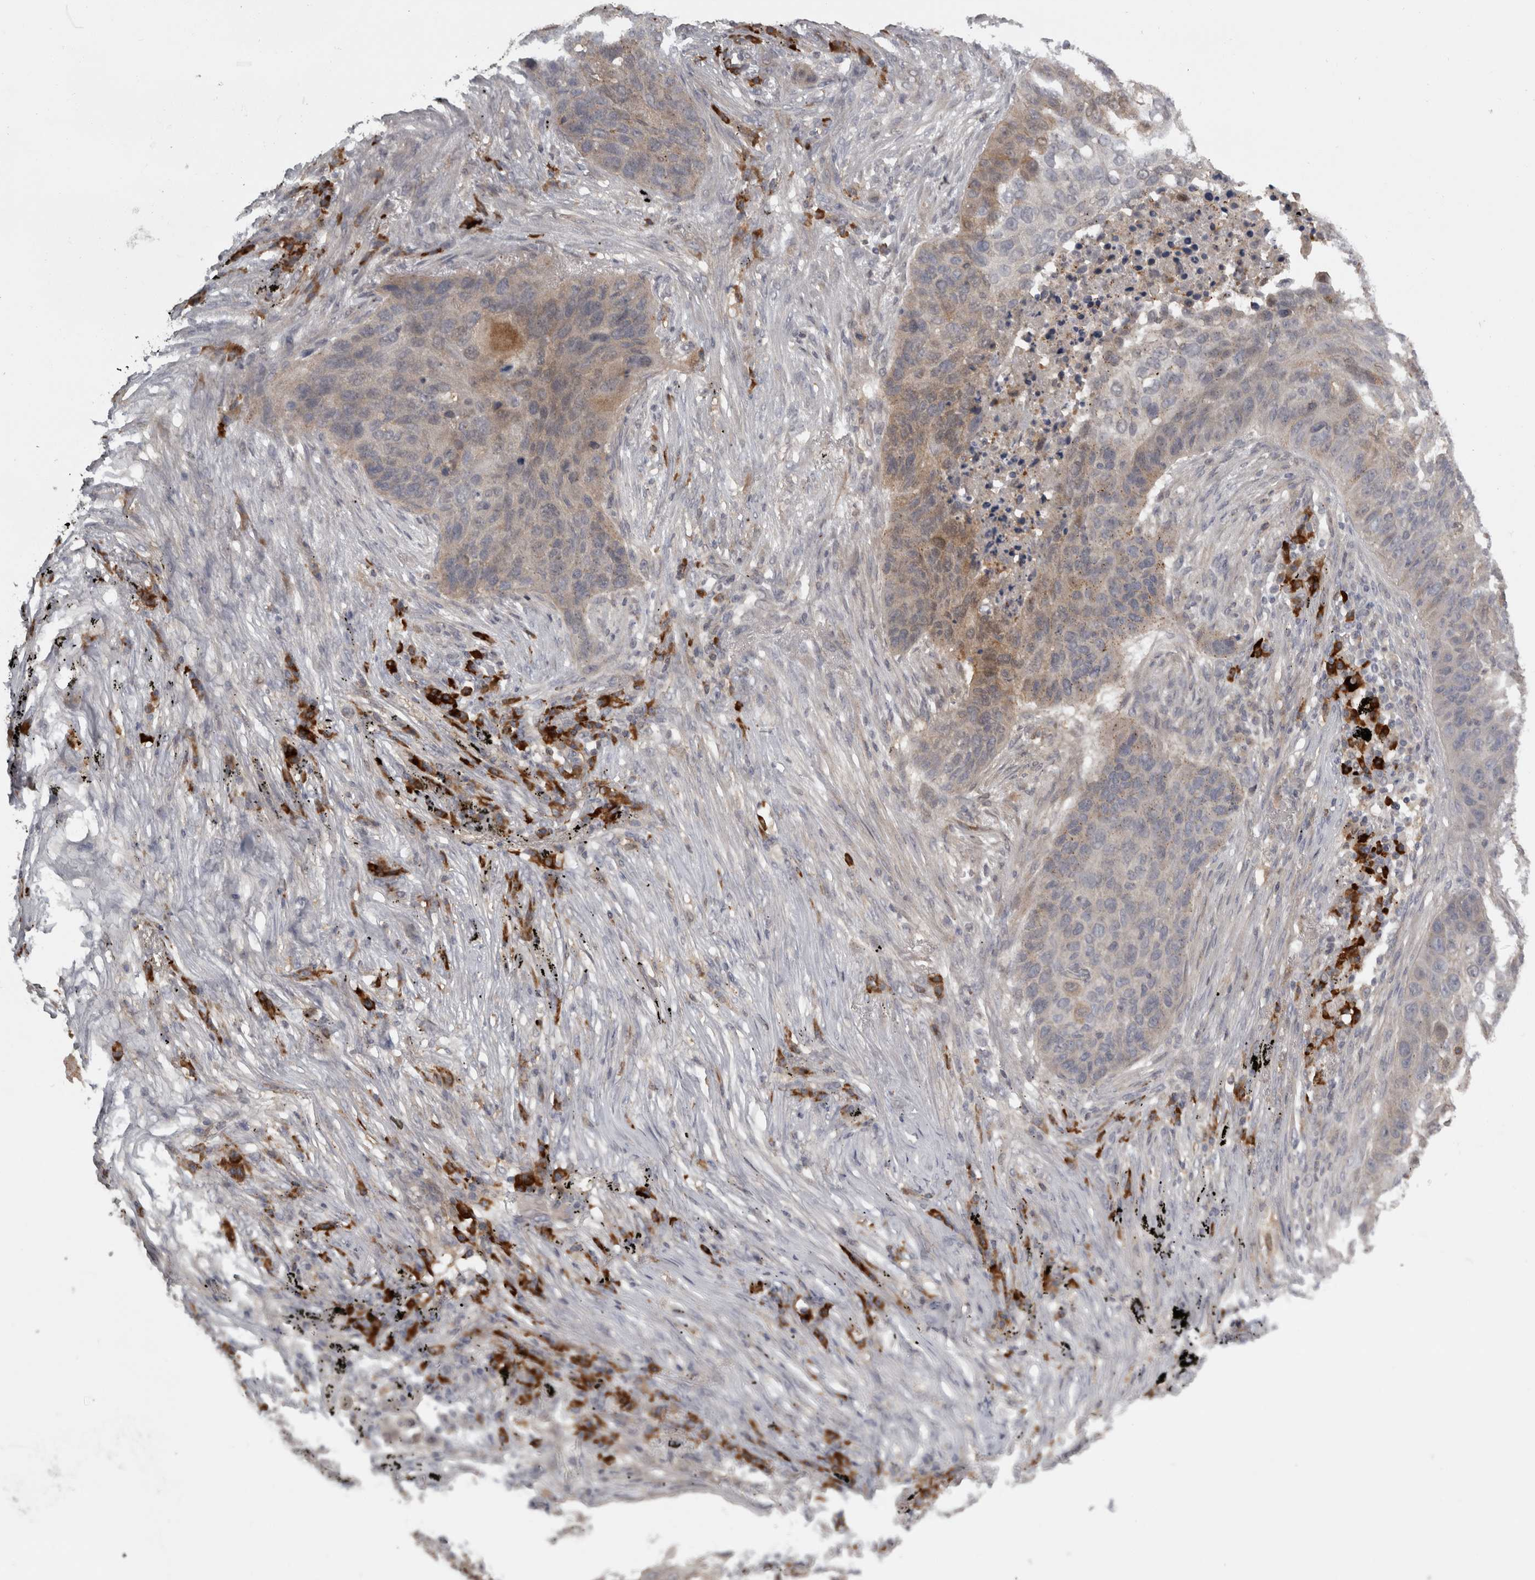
{"staining": {"intensity": "moderate", "quantity": "<25%", "location": "cytoplasmic/membranous"}, "tissue": "lung cancer", "cell_type": "Tumor cells", "image_type": "cancer", "snomed": [{"axis": "morphology", "description": "Squamous cell carcinoma, NOS"}, {"axis": "topography", "description": "Lung"}], "caption": "High-magnification brightfield microscopy of squamous cell carcinoma (lung) stained with DAB (brown) and counterstained with hematoxylin (blue). tumor cells exhibit moderate cytoplasmic/membranous expression is identified in about<25% of cells. (Stains: DAB (3,3'-diaminobenzidine) in brown, nuclei in blue, Microscopy: brightfield microscopy at high magnification).", "gene": "SLCO5A1", "patient": {"sex": "female", "age": 63}}